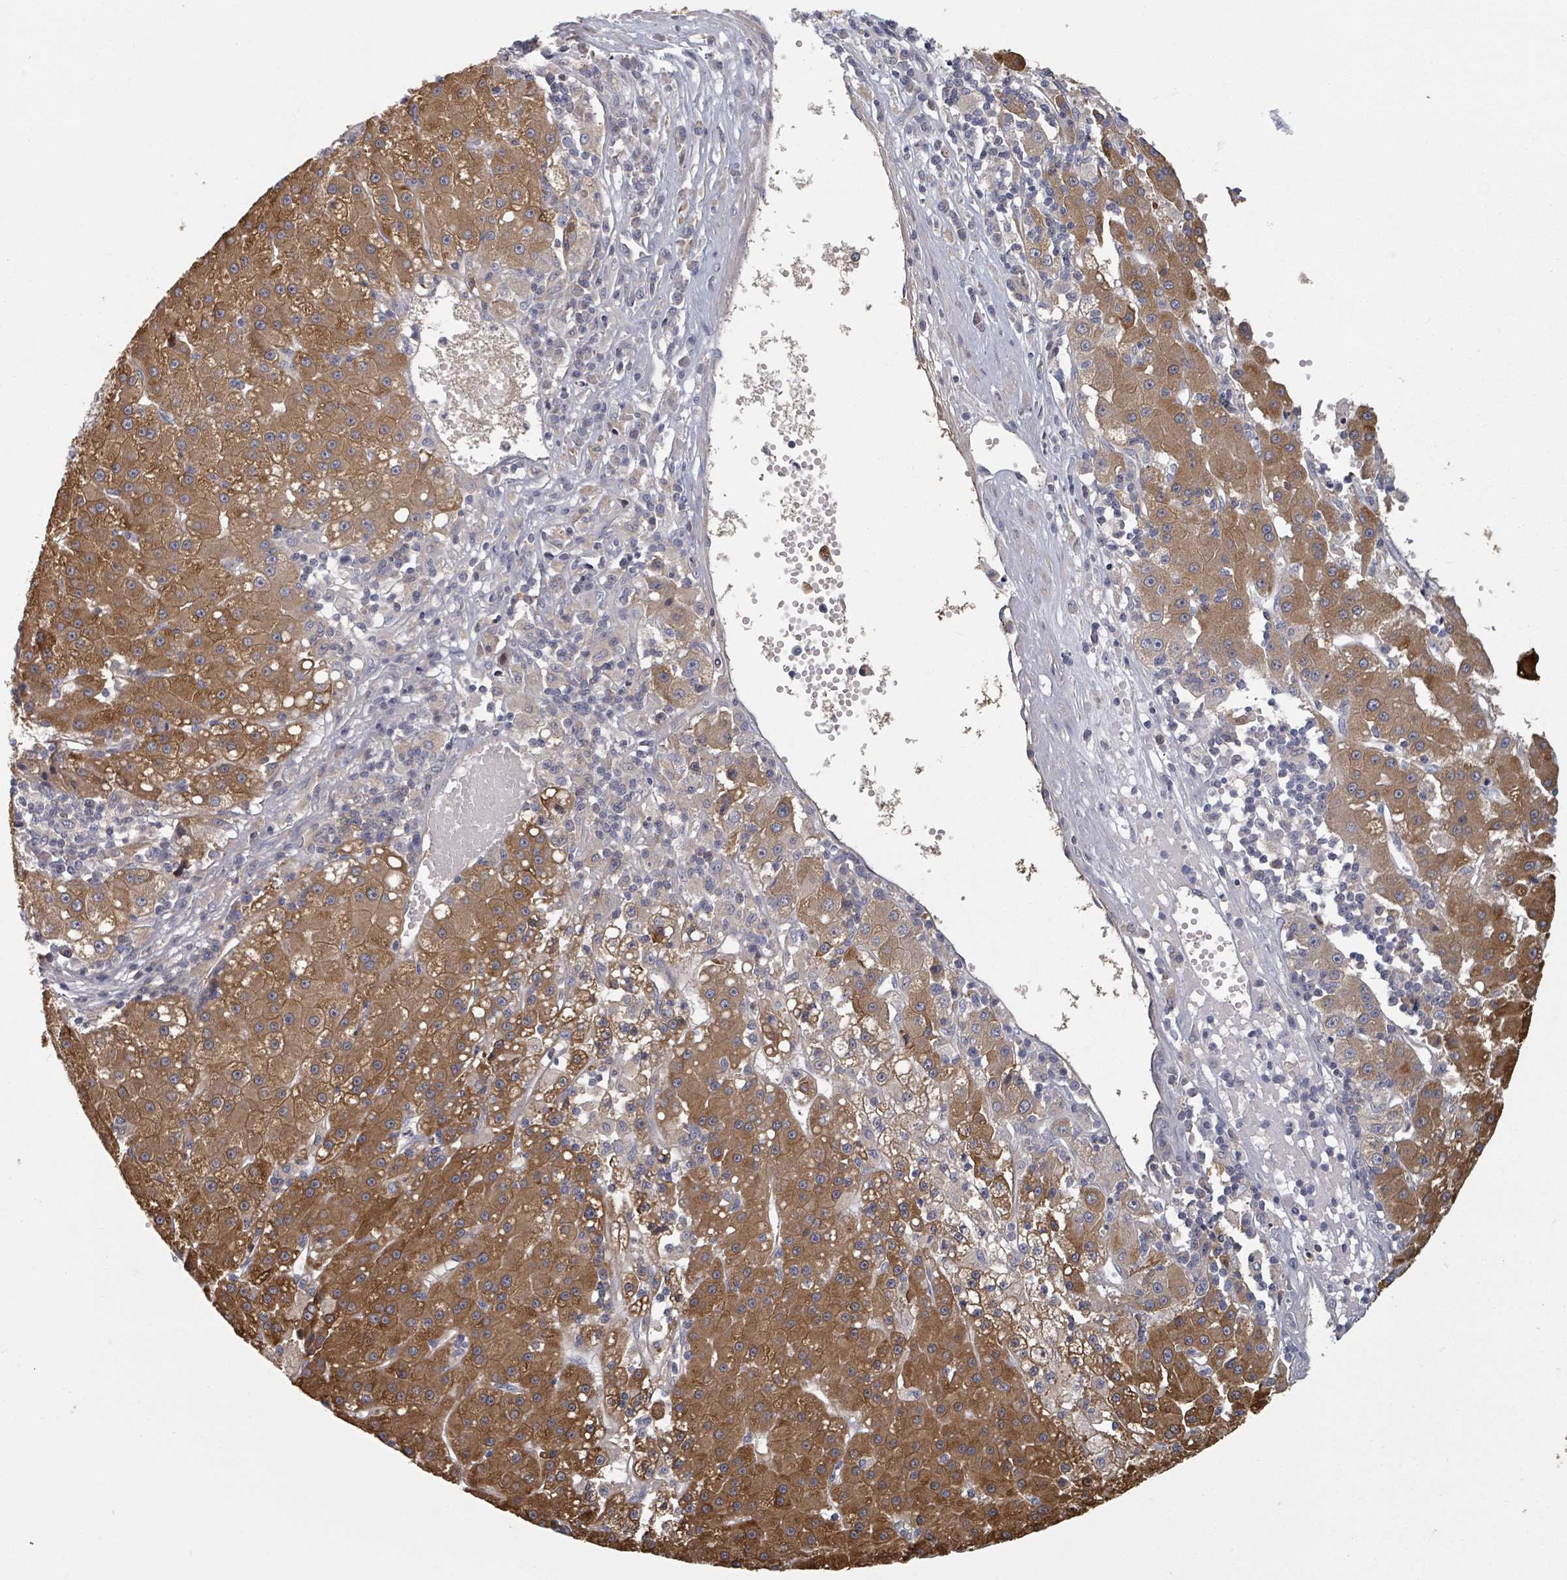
{"staining": {"intensity": "strong", "quantity": ">75%", "location": "cytoplasmic/membranous"}, "tissue": "liver cancer", "cell_type": "Tumor cells", "image_type": "cancer", "snomed": [{"axis": "morphology", "description": "Carcinoma, Hepatocellular, NOS"}, {"axis": "topography", "description": "Liver"}], "caption": "Immunohistochemistry photomicrograph of hepatocellular carcinoma (liver) stained for a protein (brown), which reveals high levels of strong cytoplasmic/membranous staining in about >75% of tumor cells.", "gene": "GABBR1", "patient": {"sex": "male", "age": 76}}